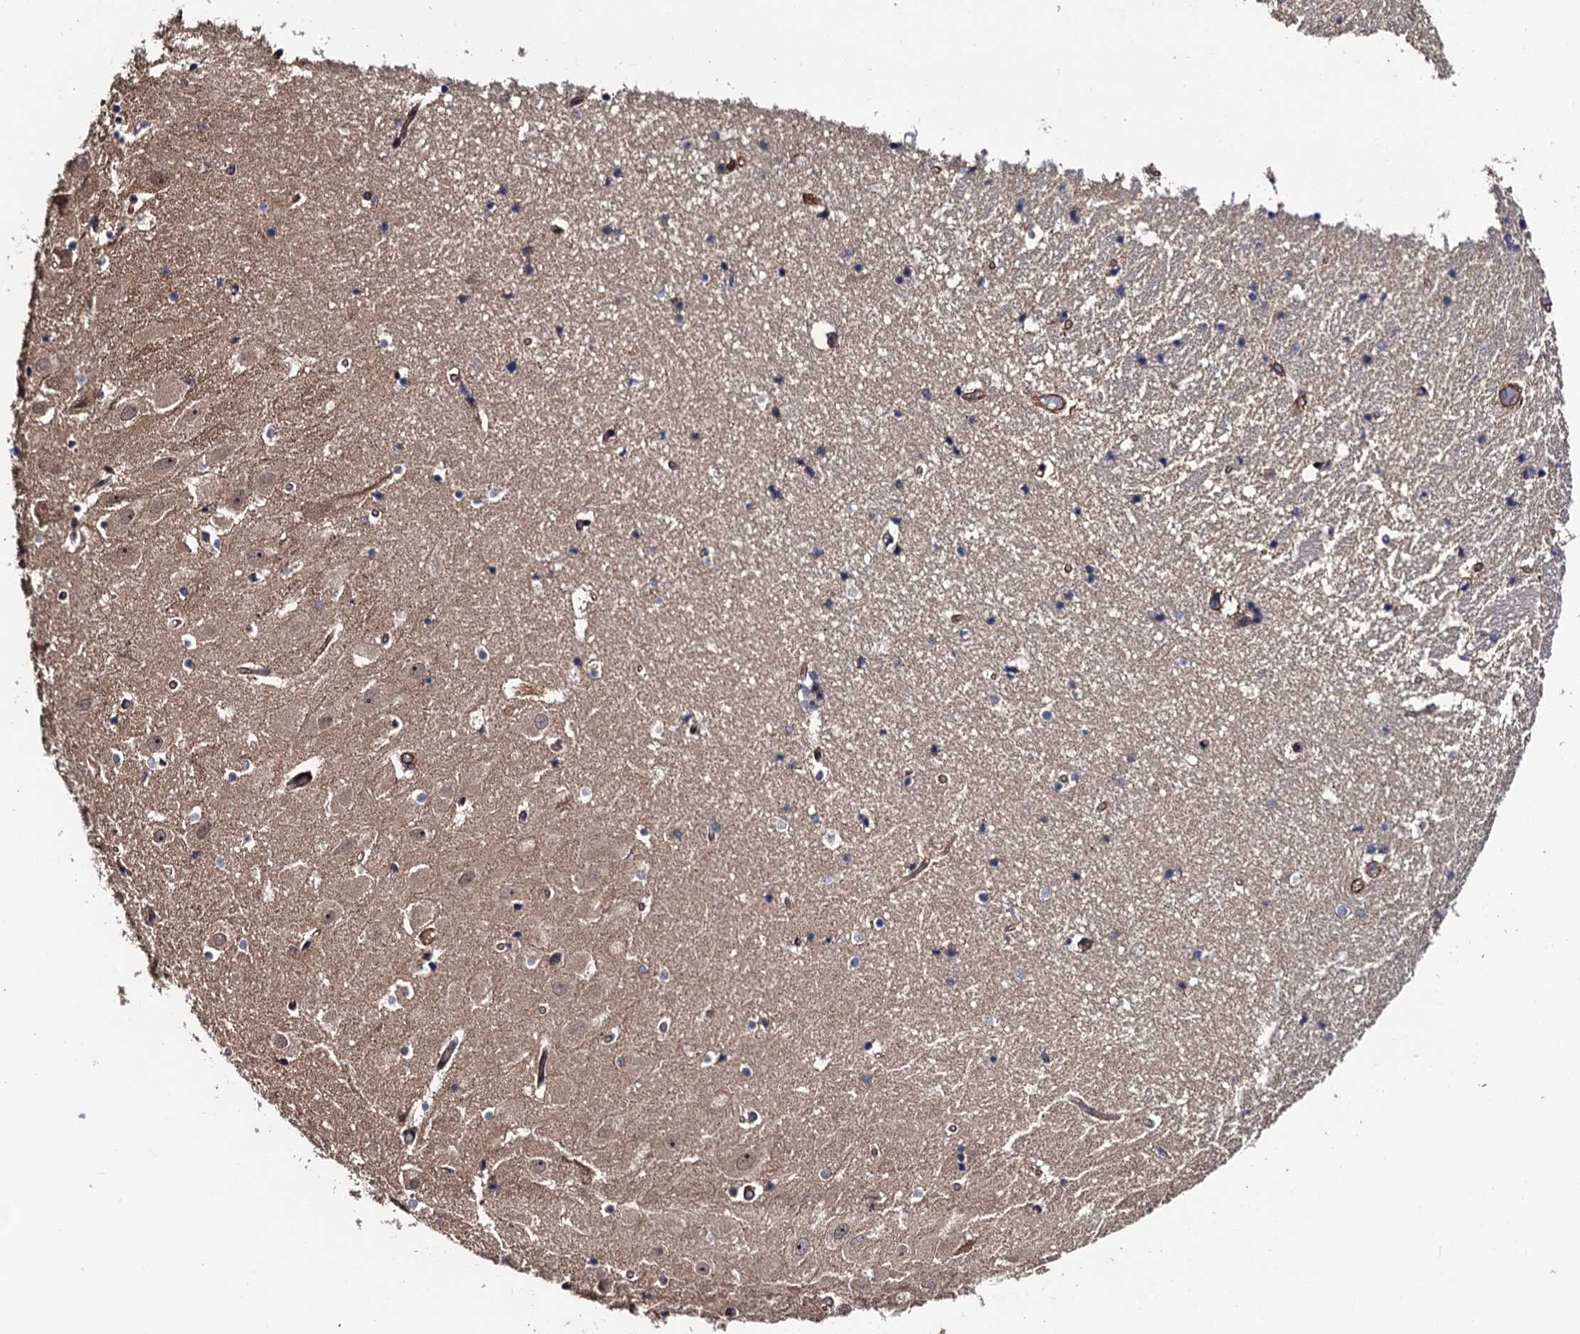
{"staining": {"intensity": "moderate", "quantity": "<25%", "location": "cytoplasmic/membranous"}, "tissue": "hippocampus", "cell_type": "Glial cells", "image_type": "normal", "snomed": [{"axis": "morphology", "description": "Normal tissue, NOS"}, {"axis": "topography", "description": "Hippocampus"}], "caption": "Glial cells exhibit moderate cytoplasmic/membranous positivity in approximately <25% of cells in unremarkable hippocampus.", "gene": "FSIP1", "patient": {"sex": "female", "age": 52}}